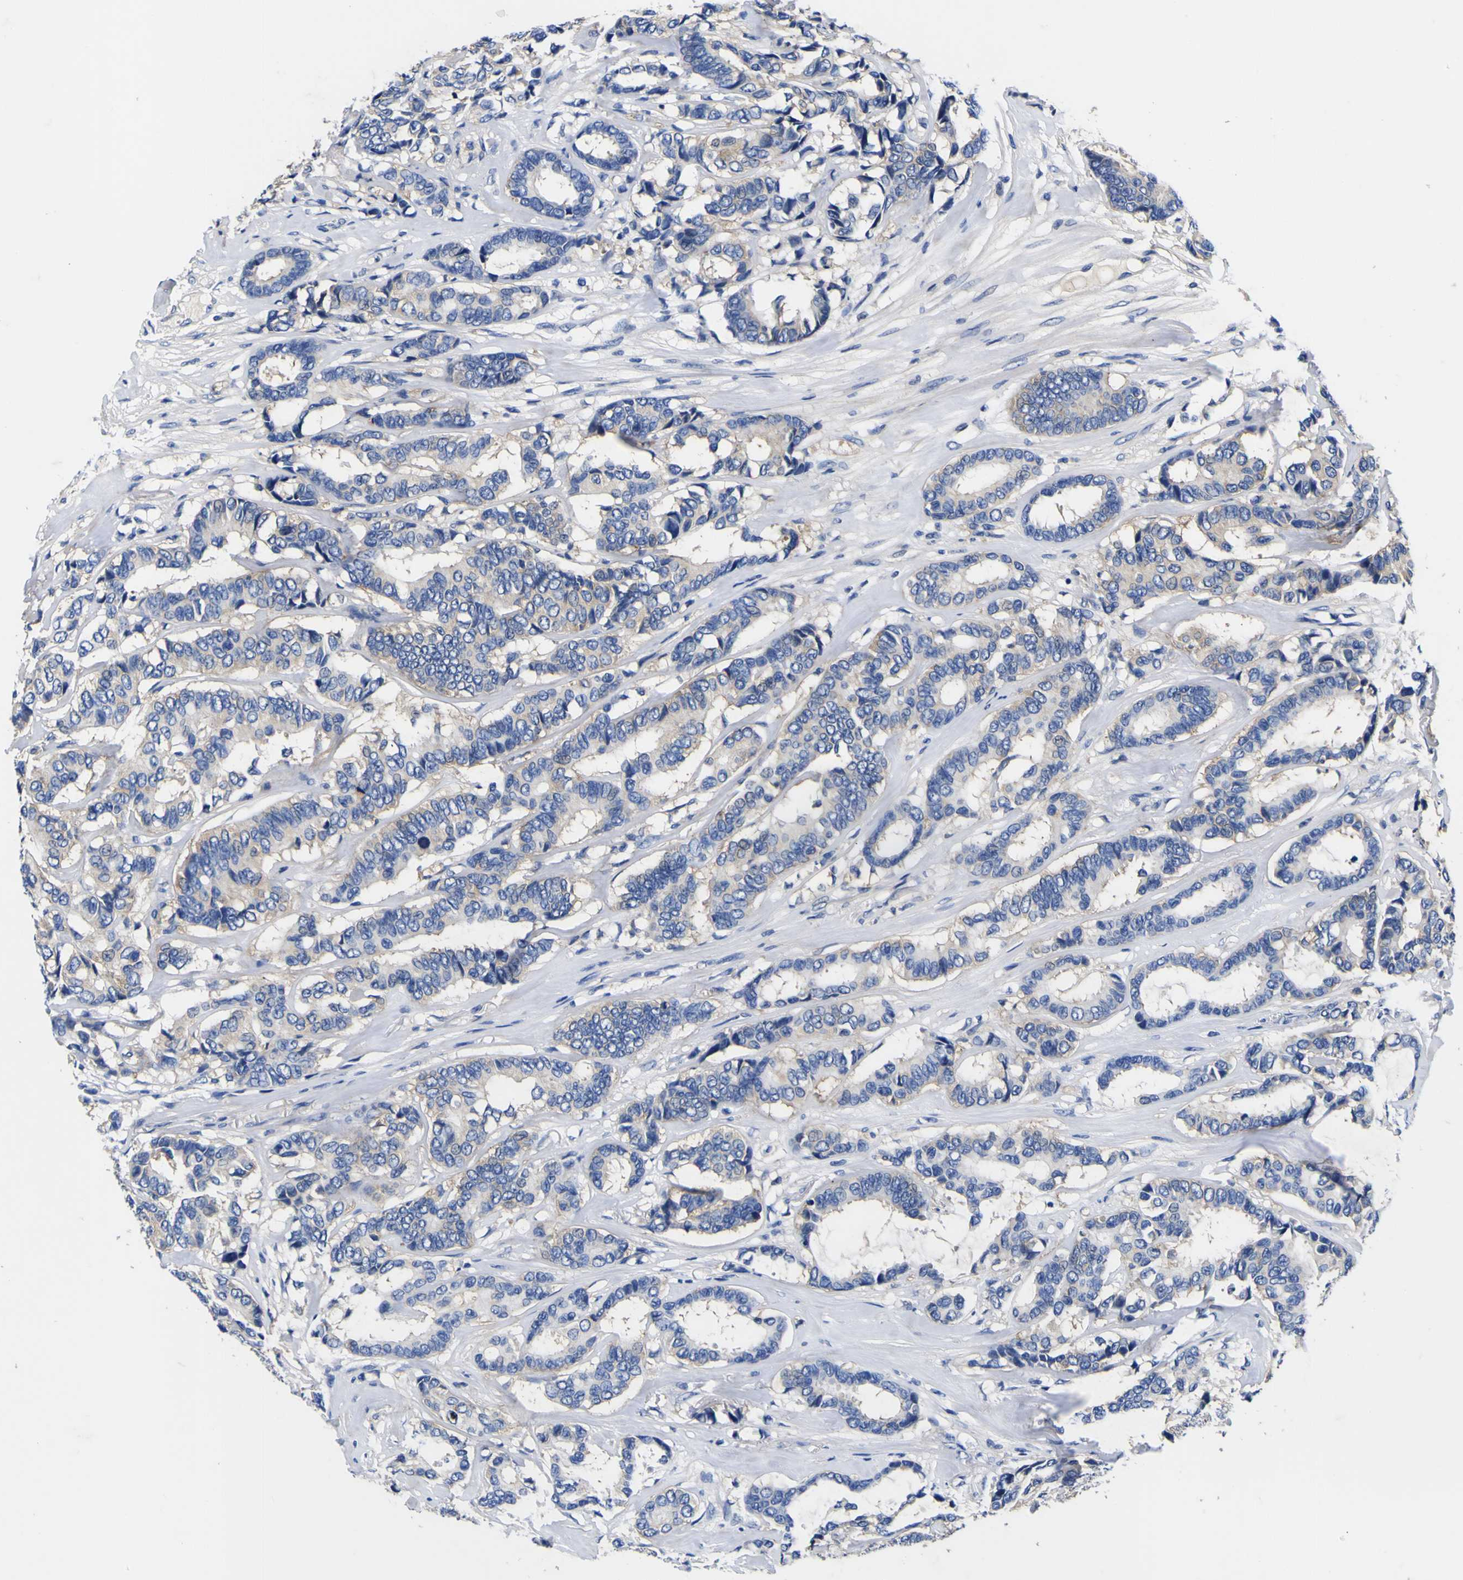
{"staining": {"intensity": "negative", "quantity": "none", "location": "none"}, "tissue": "breast cancer", "cell_type": "Tumor cells", "image_type": "cancer", "snomed": [{"axis": "morphology", "description": "Duct carcinoma"}, {"axis": "topography", "description": "Breast"}], "caption": "Human breast cancer stained for a protein using immunohistochemistry displays no expression in tumor cells.", "gene": "VASN", "patient": {"sex": "female", "age": 87}}